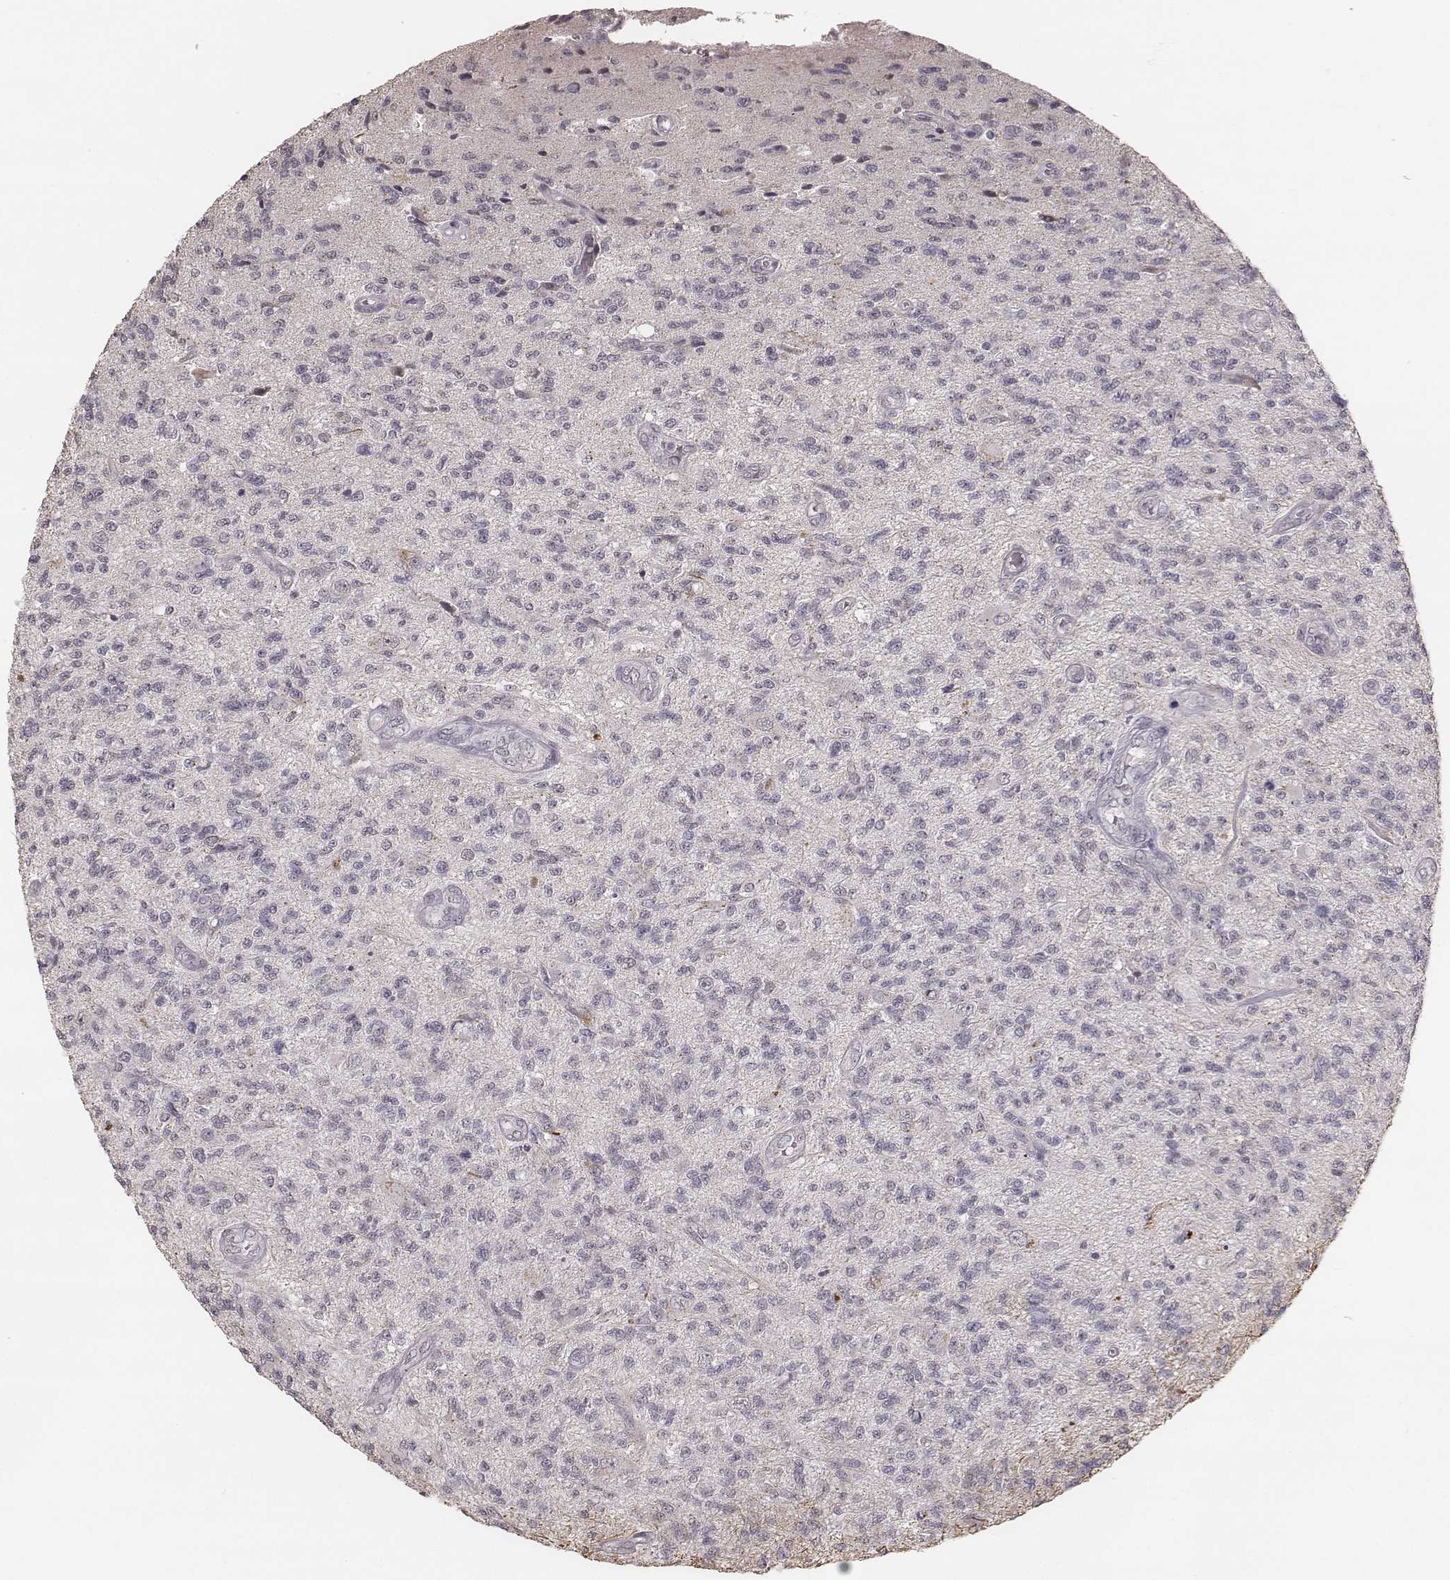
{"staining": {"intensity": "negative", "quantity": "none", "location": "none"}, "tissue": "glioma", "cell_type": "Tumor cells", "image_type": "cancer", "snomed": [{"axis": "morphology", "description": "Glioma, malignant, High grade"}, {"axis": "topography", "description": "Brain"}], "caption": "There is no significant expression in tumor cells of malignant high-grade glioma.", "gene": "SLC7A4", "patient": {"sex": "male", "age": 56}}